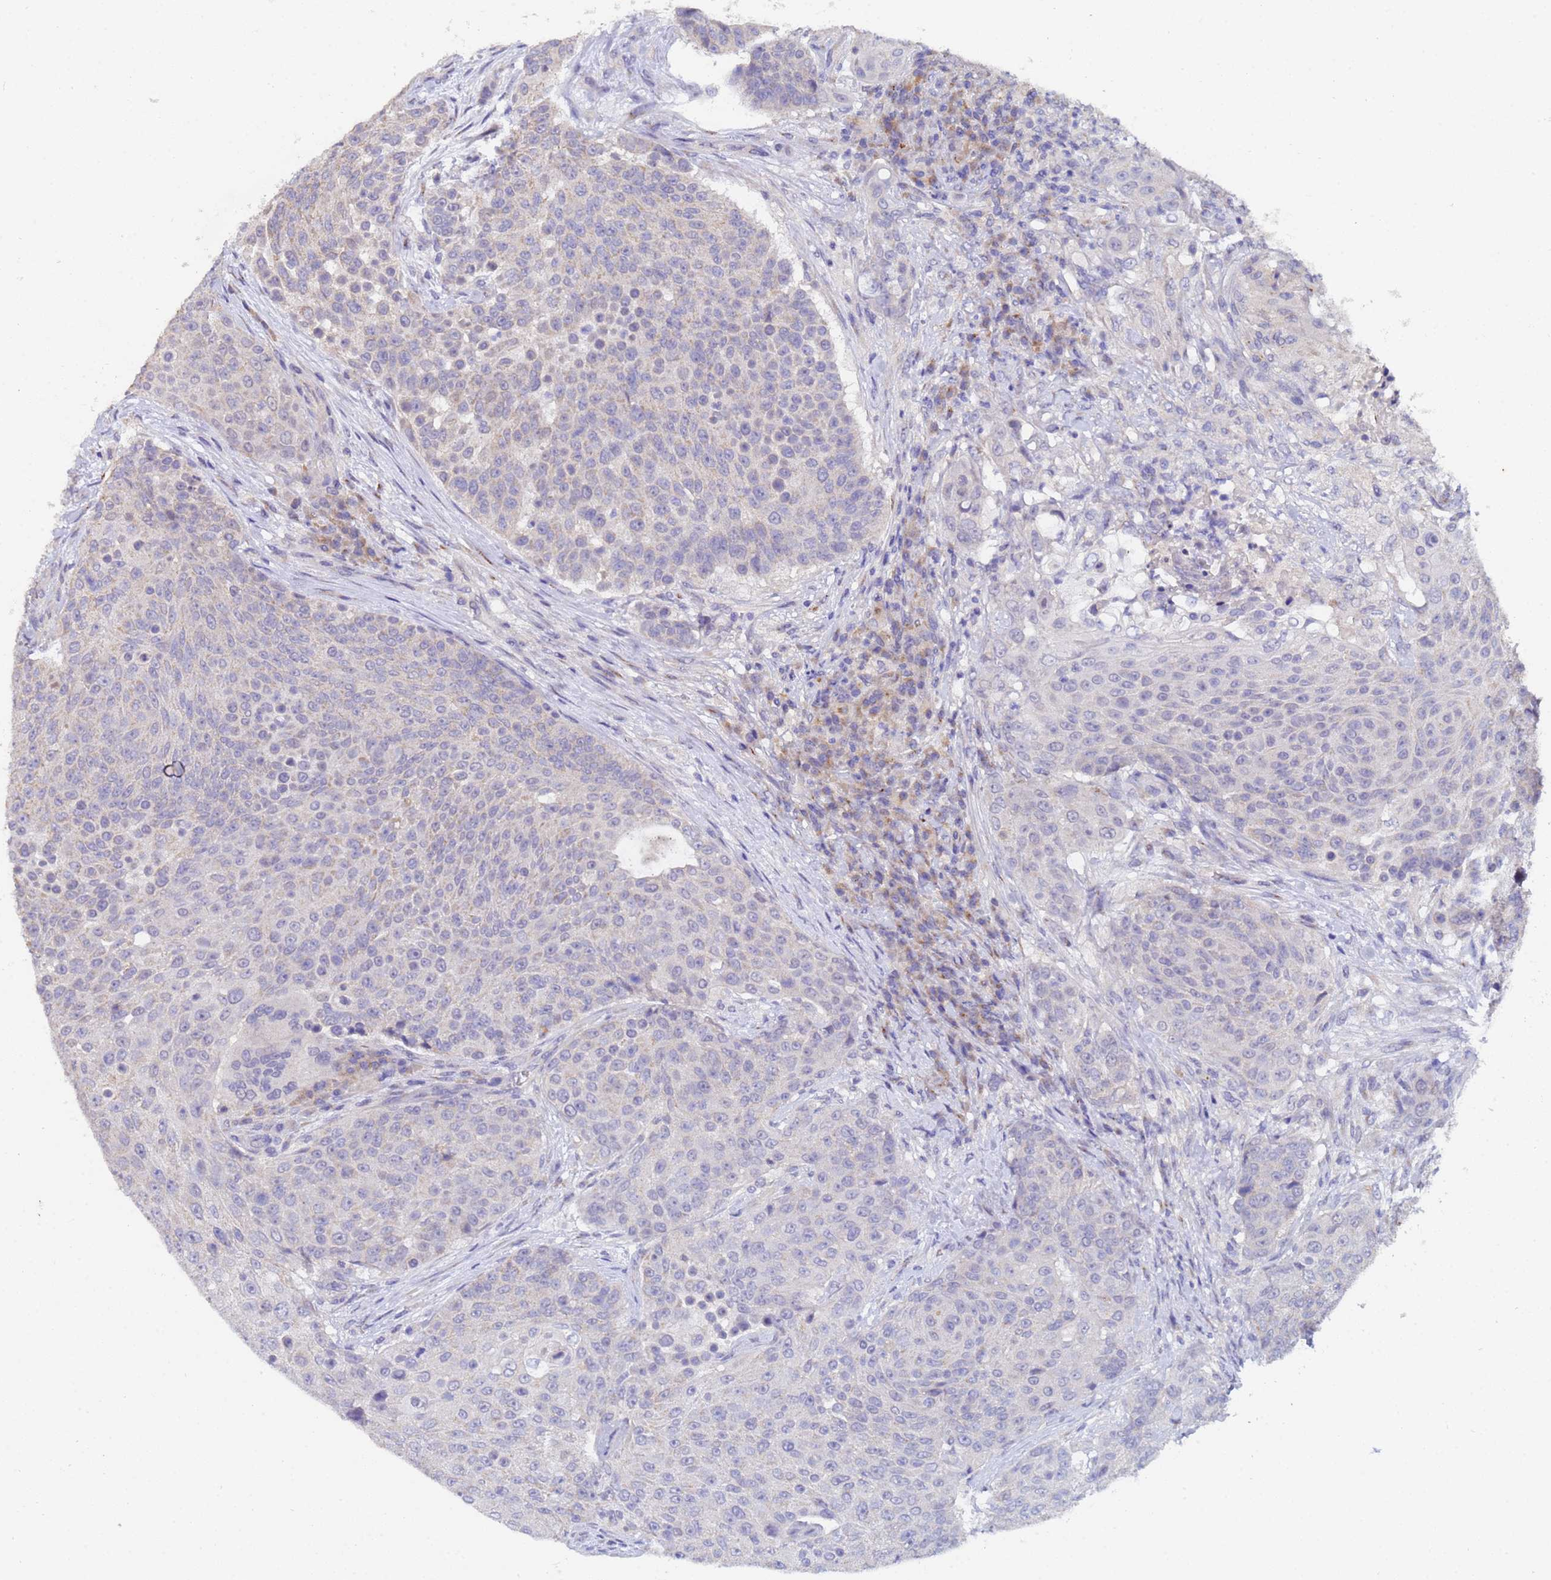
{"staining": {"intensity": "negative", "quantity": "none", "location": "none"}, "tissue": "urothelial cancer", "cell_type": "Tumor cells", "image_type": "cancer", "snomed": [{"axis": "morphology", "description": "Urothelial carcinoma, High grade"}, {"axis": "topography", "description": "Urinary bladder"}], "caption": "The histopathology image shows no staining of tumor cells in high-grade urothelial carcinoma.", "gene": "IHO1", "patient": {"sex": "female", "age": 63}}